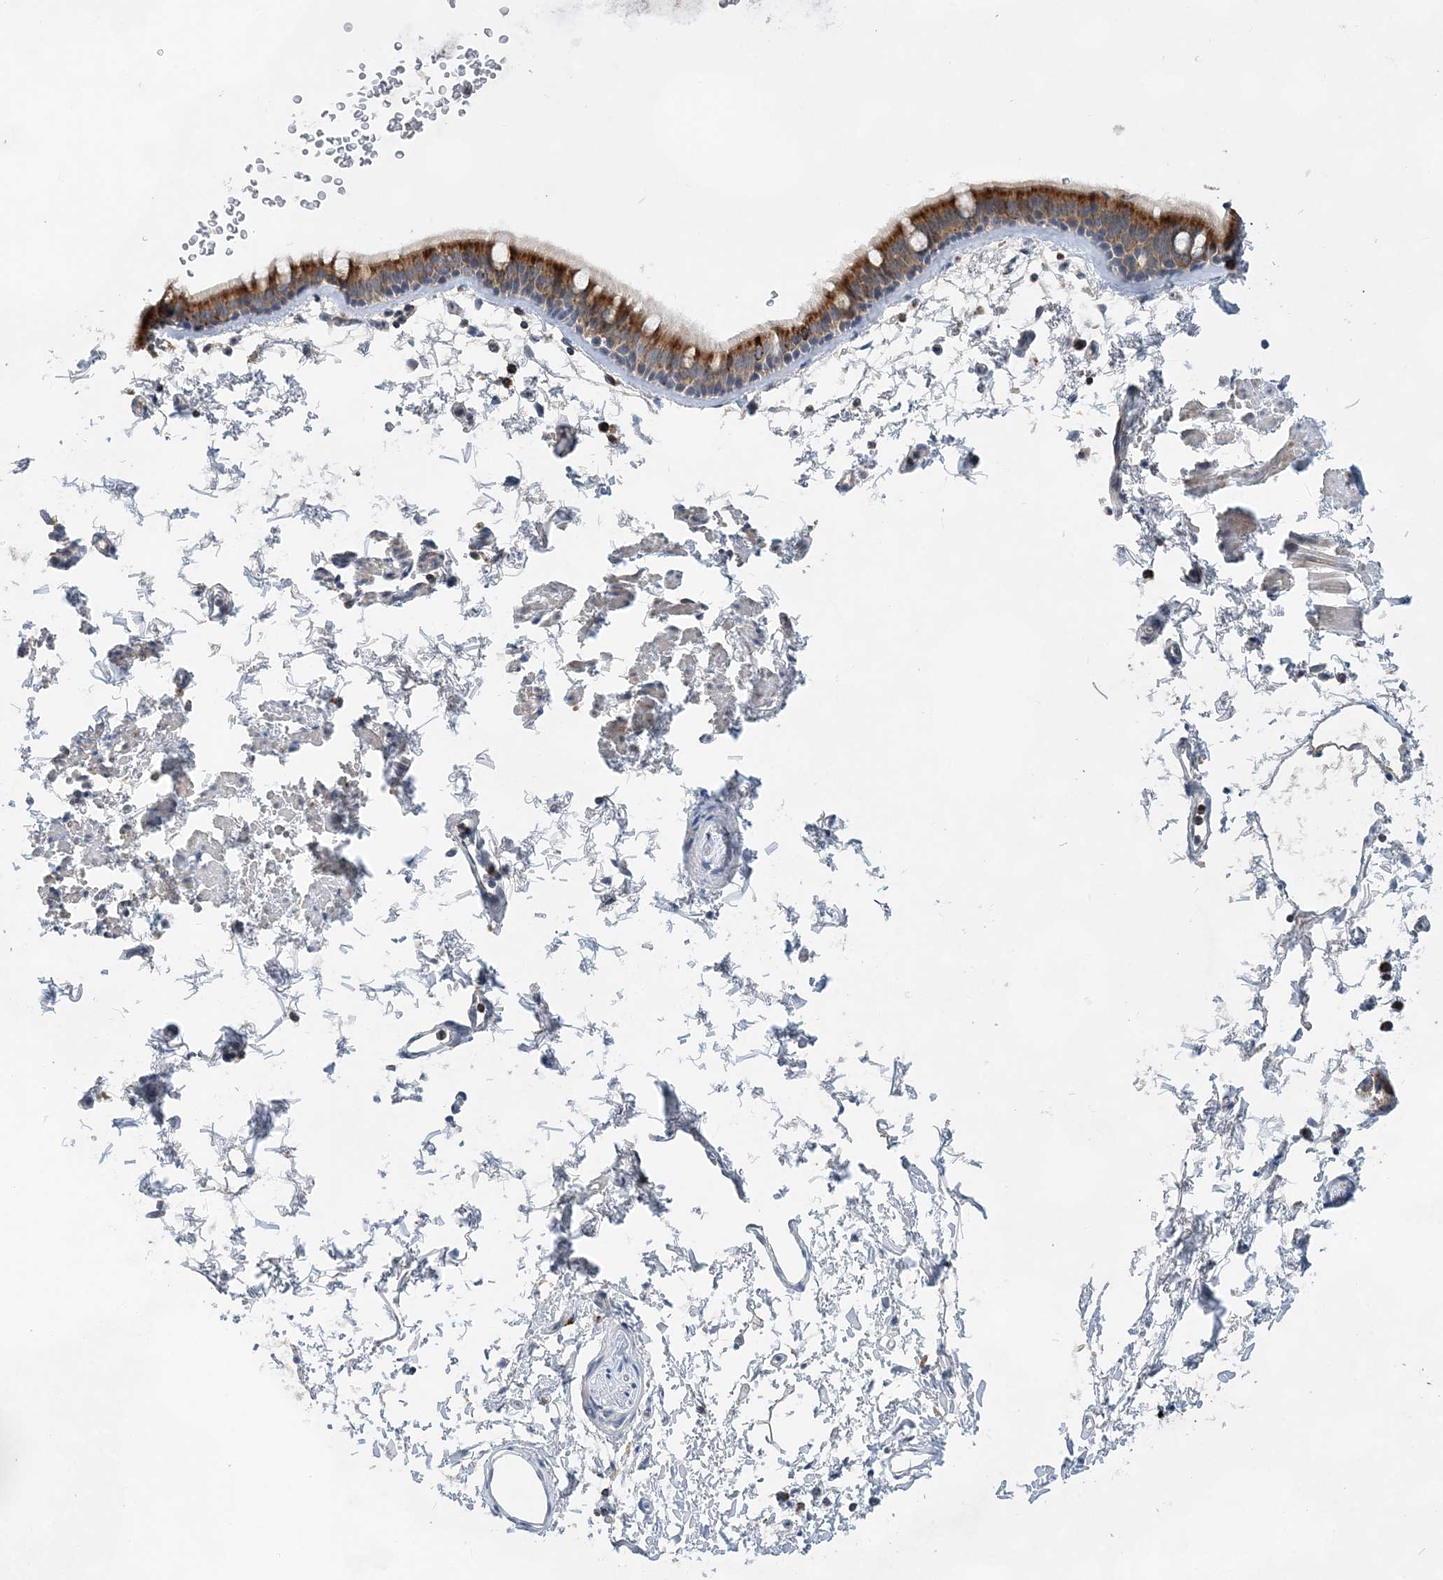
{"staining": {"intensity": "moderate", "quantity": ">75%", "location": "cytoplasmic/membranous"}, "tissue": "bronchus", "cell_type": "Respiratory epithelial cells", "image_type": "normal", "snomed": [{"axis": "morphology", "description": "Normal tissue, NOS"}, {"axis": "topography", "description": "Lymph node"}, {"axis": "topography", "description": "Bronchus"}], "caption": "Benign bronchus displays moderate cytoplasmic/membranous positivity in approximately >75% of respiratory epithelial cells (DAB (3,3'-diaminobenzidine) = brown stain, brightfield microscopy at high magnification)..", "gene": "TRAPPC13", "patient": {"sex": "female", "age": 70}}